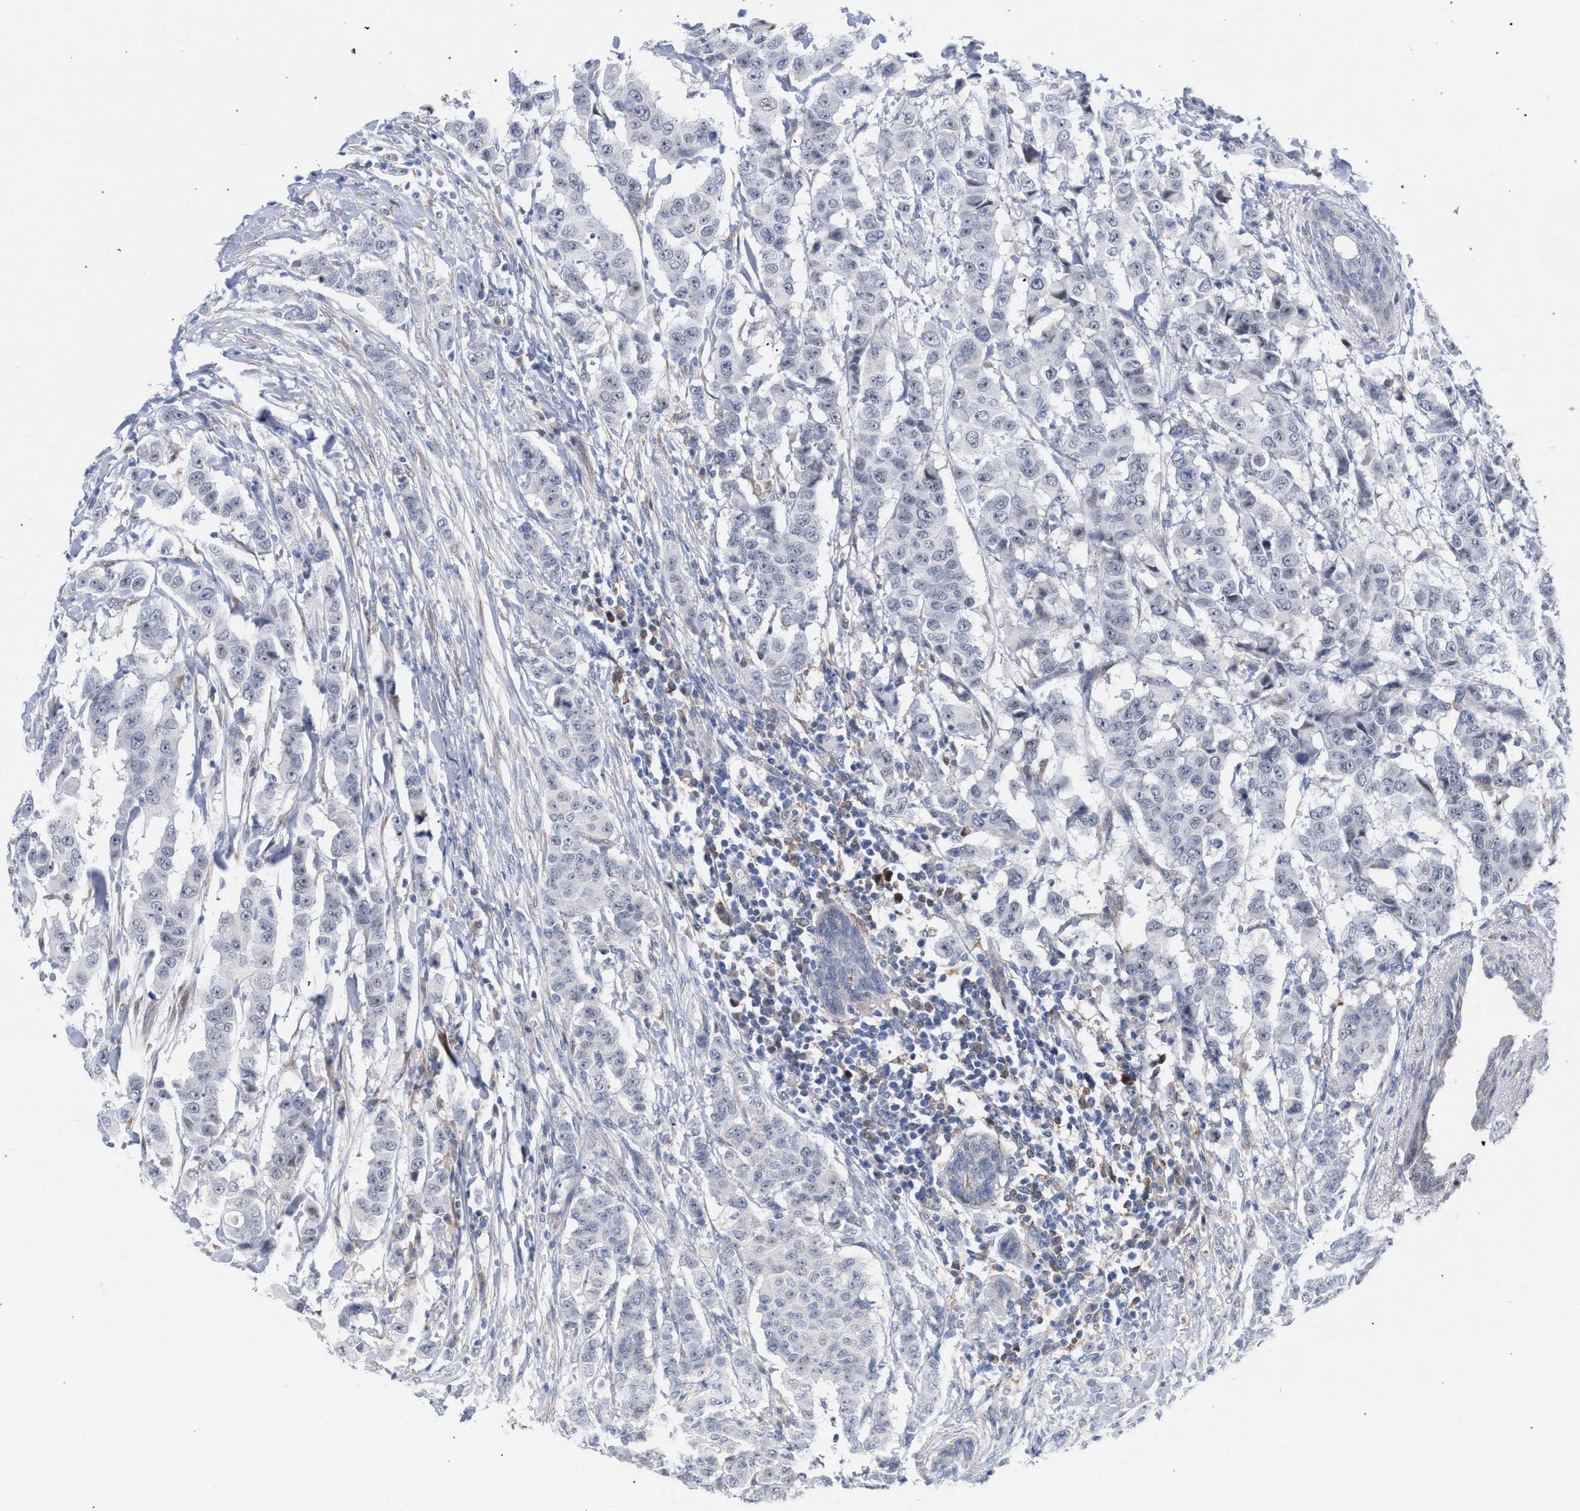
{"staining": {"intensity": "negative", "quantity": "none", "location": "none"}, "tissue": "breast cancer", "cell_type": "Tumor cells", "image_type": "cancer", "snomed": [{"axis": "morphology", "description": "Duct carcinoma"}, {"axis": "topography", "description": "Breast"}], "caption": "This image is of breast cancer stained with IHC to label a protein in brown with the nuclei are counter-stained blue. There is no staining in tumor cells. (DAB (3,3'-diaminobenzidine) immunohistochemistry (IHC) visualized using brightfield microscopy, high magnification).", "gene": "FHOD3", "patient": {"sex": "female", "age": 40}}